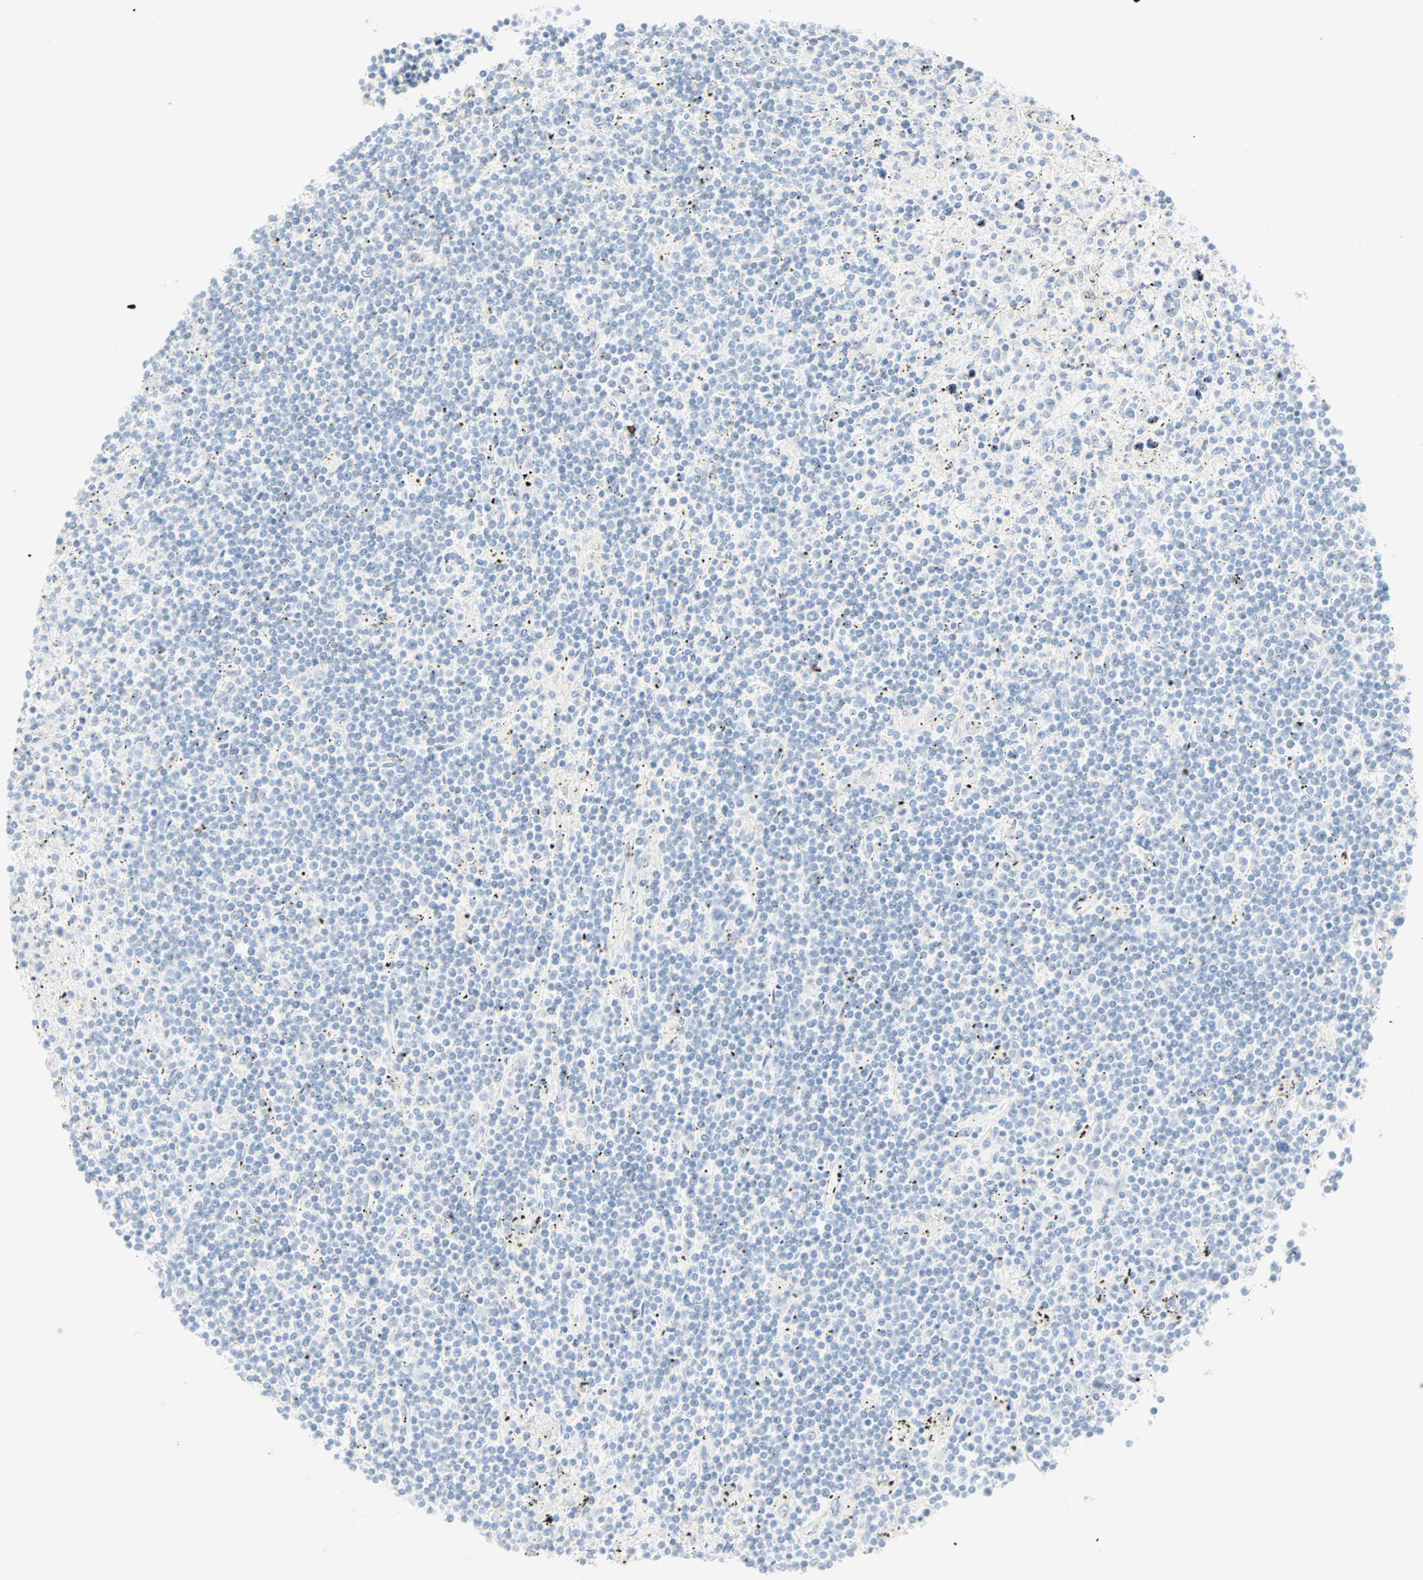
{"staining": {"intensity": "negative", "quantity": "none", "location": "none"}, "tissue": "lymphoma", "cell_type": "Tumor cells", "image_type": "cancer", "snomed": [{"axis": "morphology", "description": "Malignant lymphoma, non-Hodgkin's type, Low grade"}, {"axis": "topography", "description": "Spleen"}], "caption": "Human lymphoma stained for a protein using IHC exhibits no positivity in tumor cells.", "gene": "SELENBP1", "patient": {"sex": "male", "age": 76}}